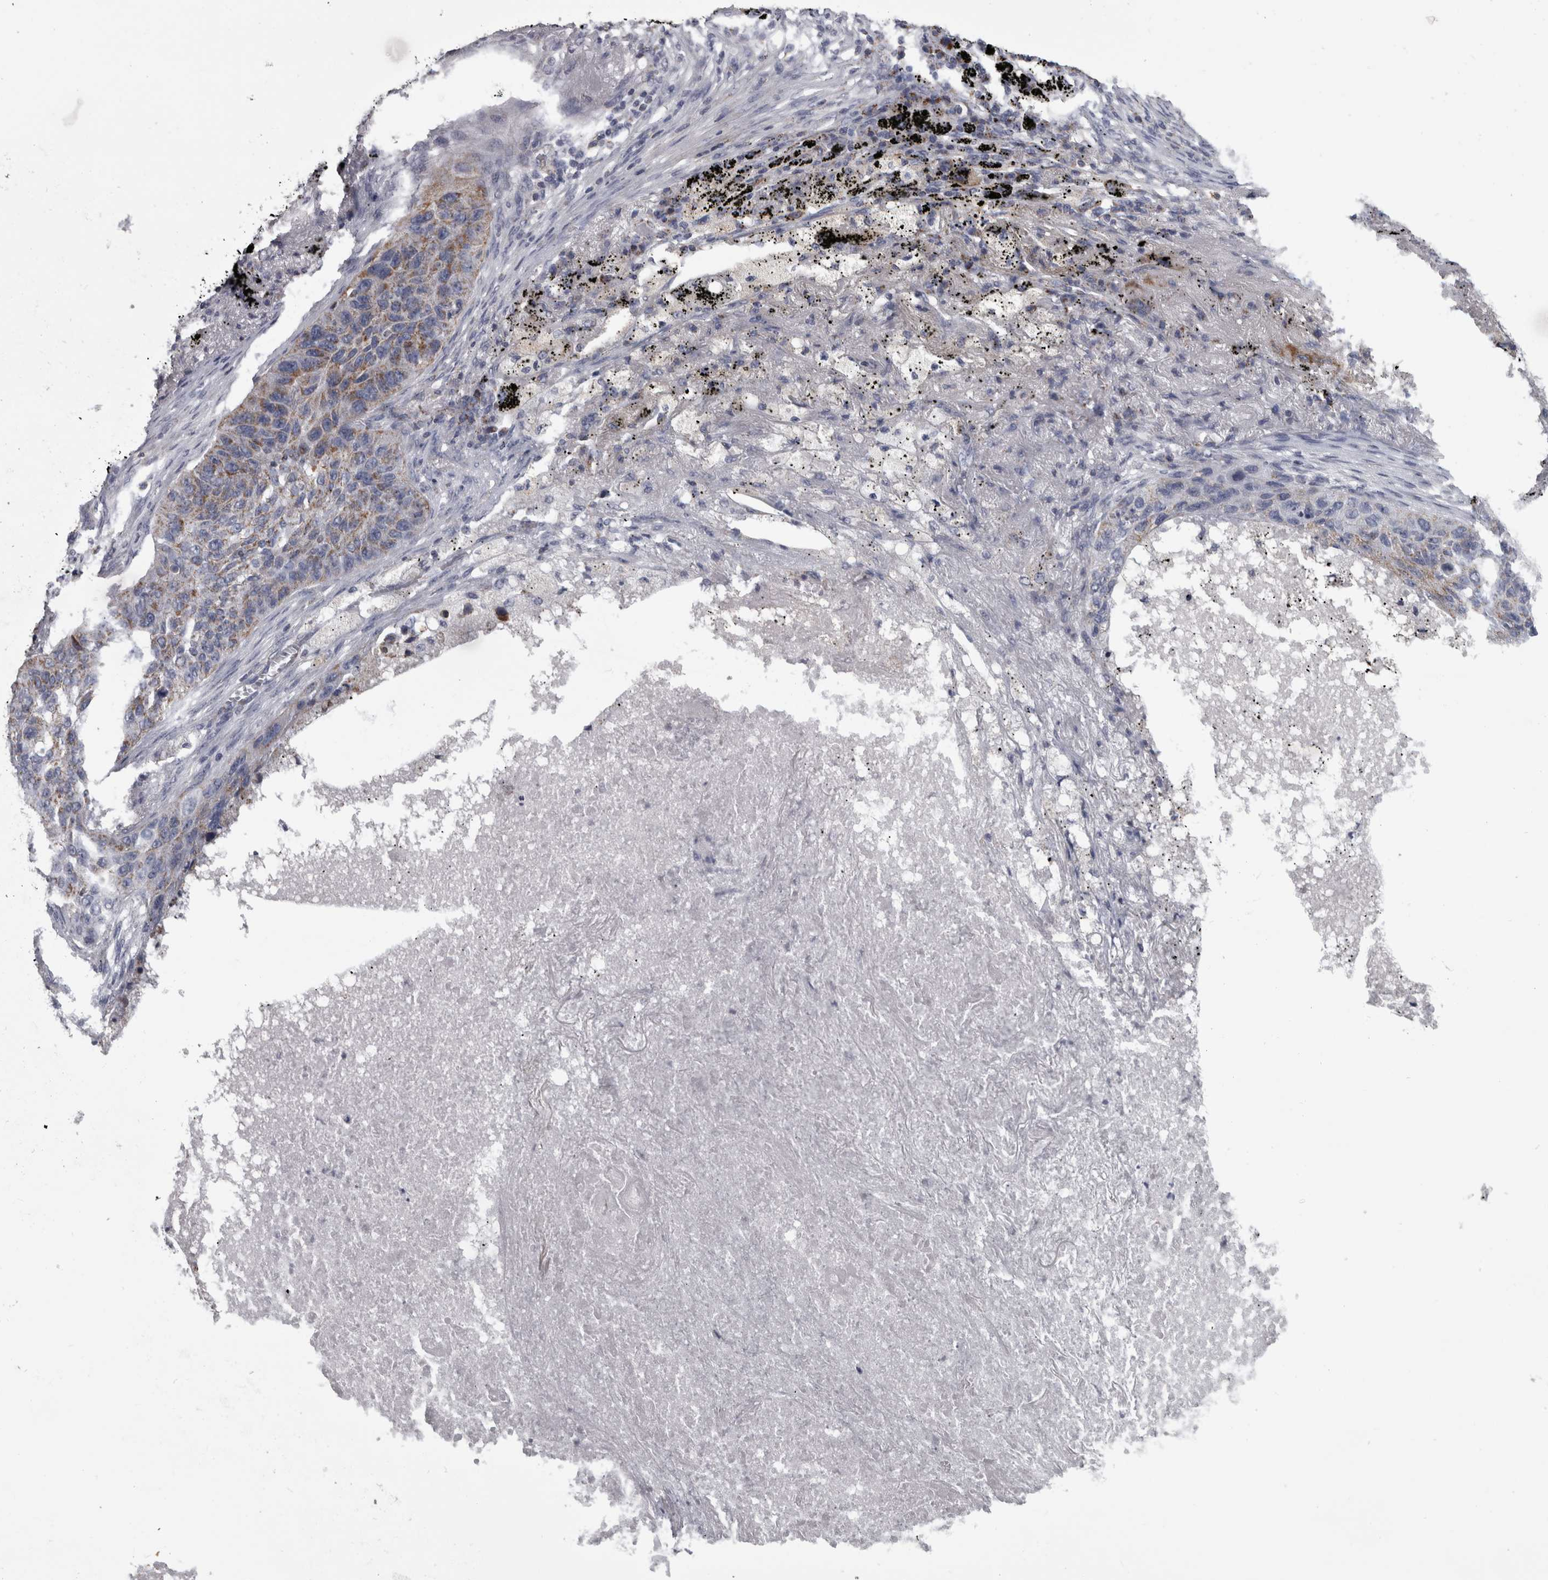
{"staining": {"intensity": "moderate", "quantity": "25%-75%", "location": "cytoplasmic/membranous"}, "tissue": "lung cancer", "cell_type": "Tumor cells", "image_type": "cancer", "snomed": [{"axis": "morphology", "description": "Squamous cell carcinoma, NOS"}, {"axis": "topography", "description": "Lung"}], "caption": "About 25%-75% of tumor cells in human lung cancer (squamous cell carcinoma) exhibit moderate cytoplasmic/membranous protein staining as visualized by brown immunohistochemical staining.", "gene": "DBT", "patient": {"sex": "female", "age": 63}}